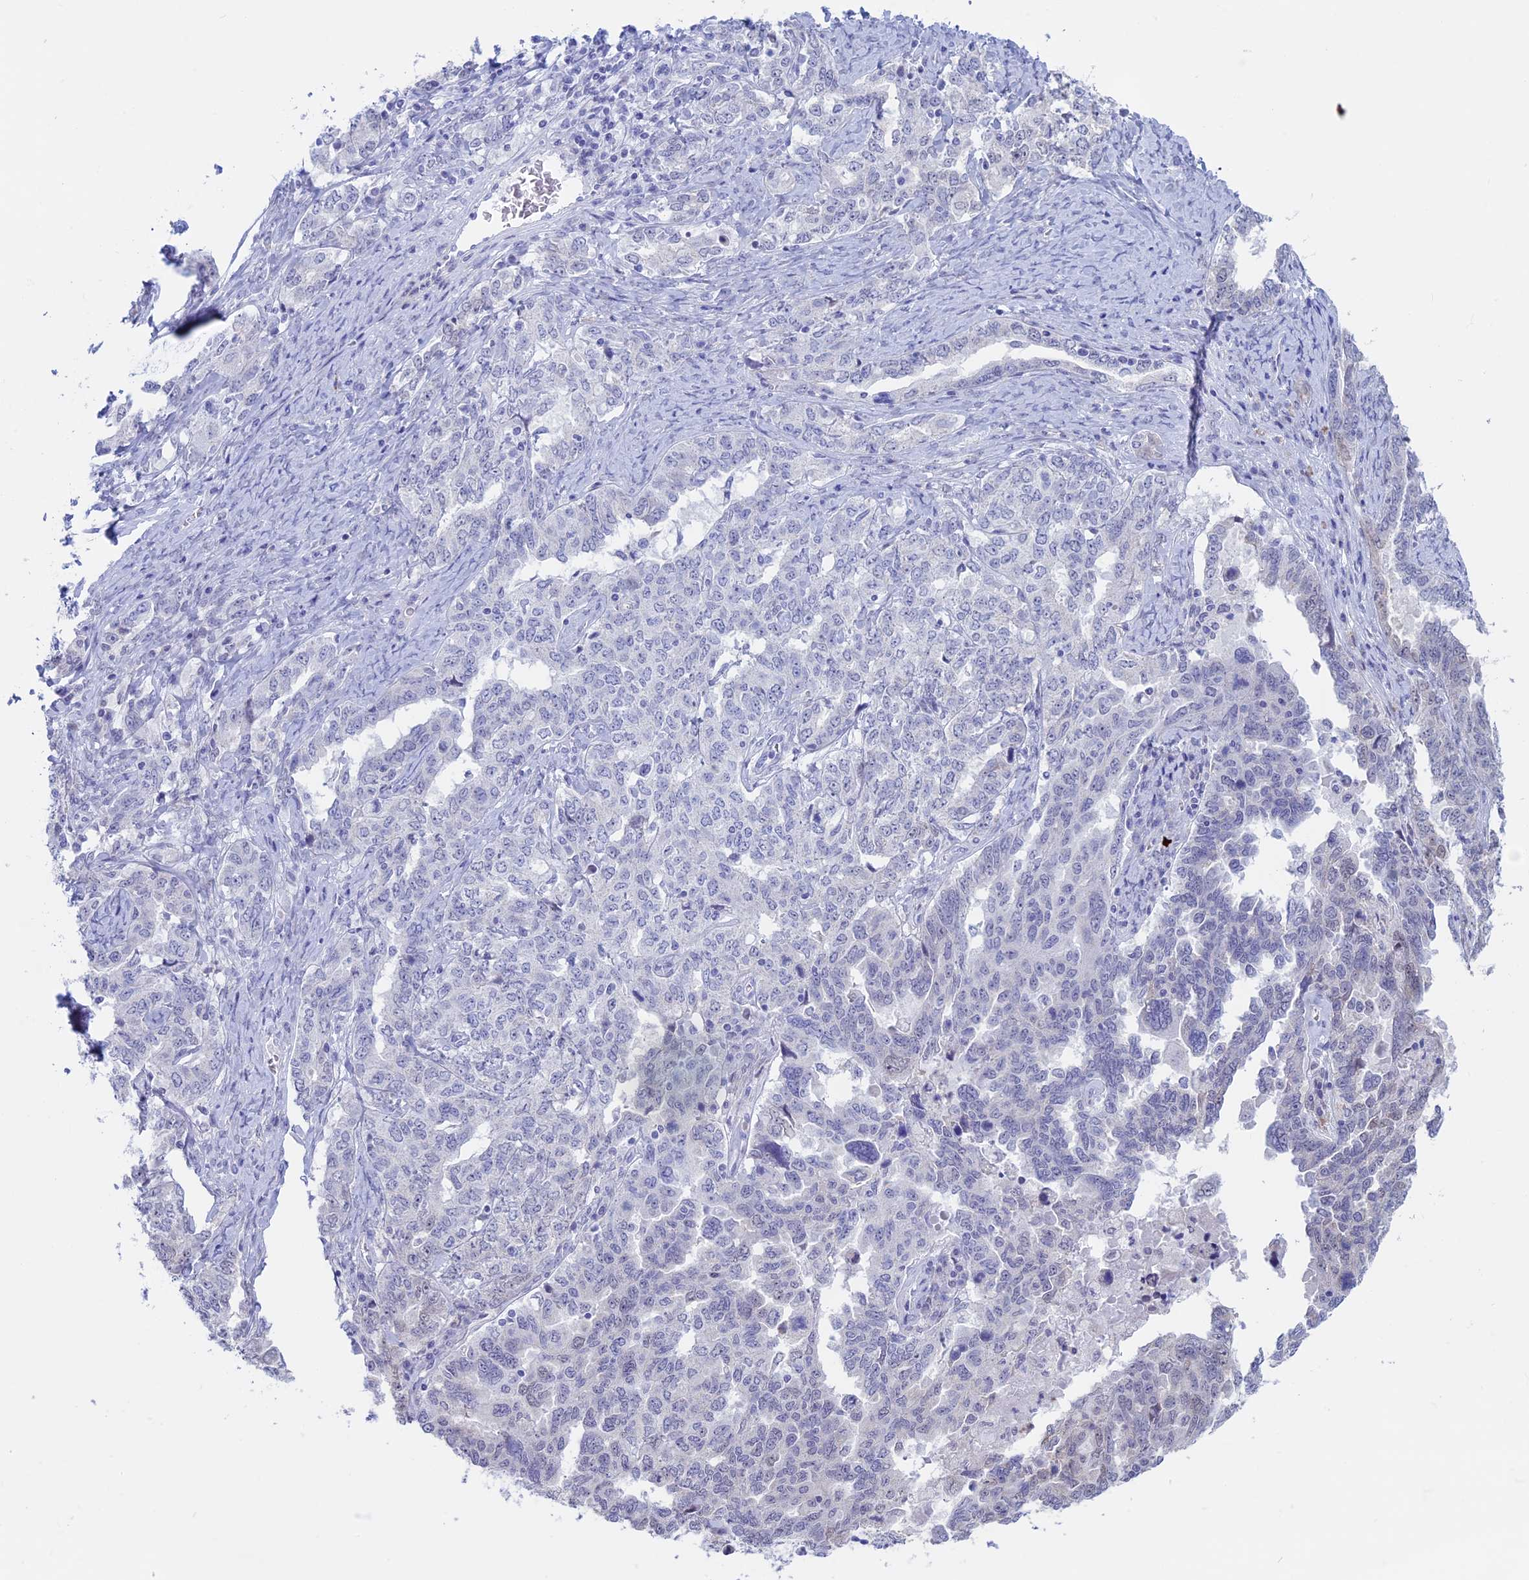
{"staining": {"intensity": "negative", "quantity": "none", "location": "none"}, "tissue": "ovarian cancer", "cell_type": "Tumor cells", "image_type": "cancer", "snomed": [{"axis": "morphology", "description": "Carcinoma, endometroid"}, {"axis": "topography", "description": "Ovary"}], "caption": "Photomicrograph shows no significant protein staining in tumor cells of endometroid carcinoma (ovarian). (Immunohistochemistry (ihc), brightfield microscopy, high magnification).", "gene": "LHFPL2", "patient": {"sex": "female", "age": 62}}